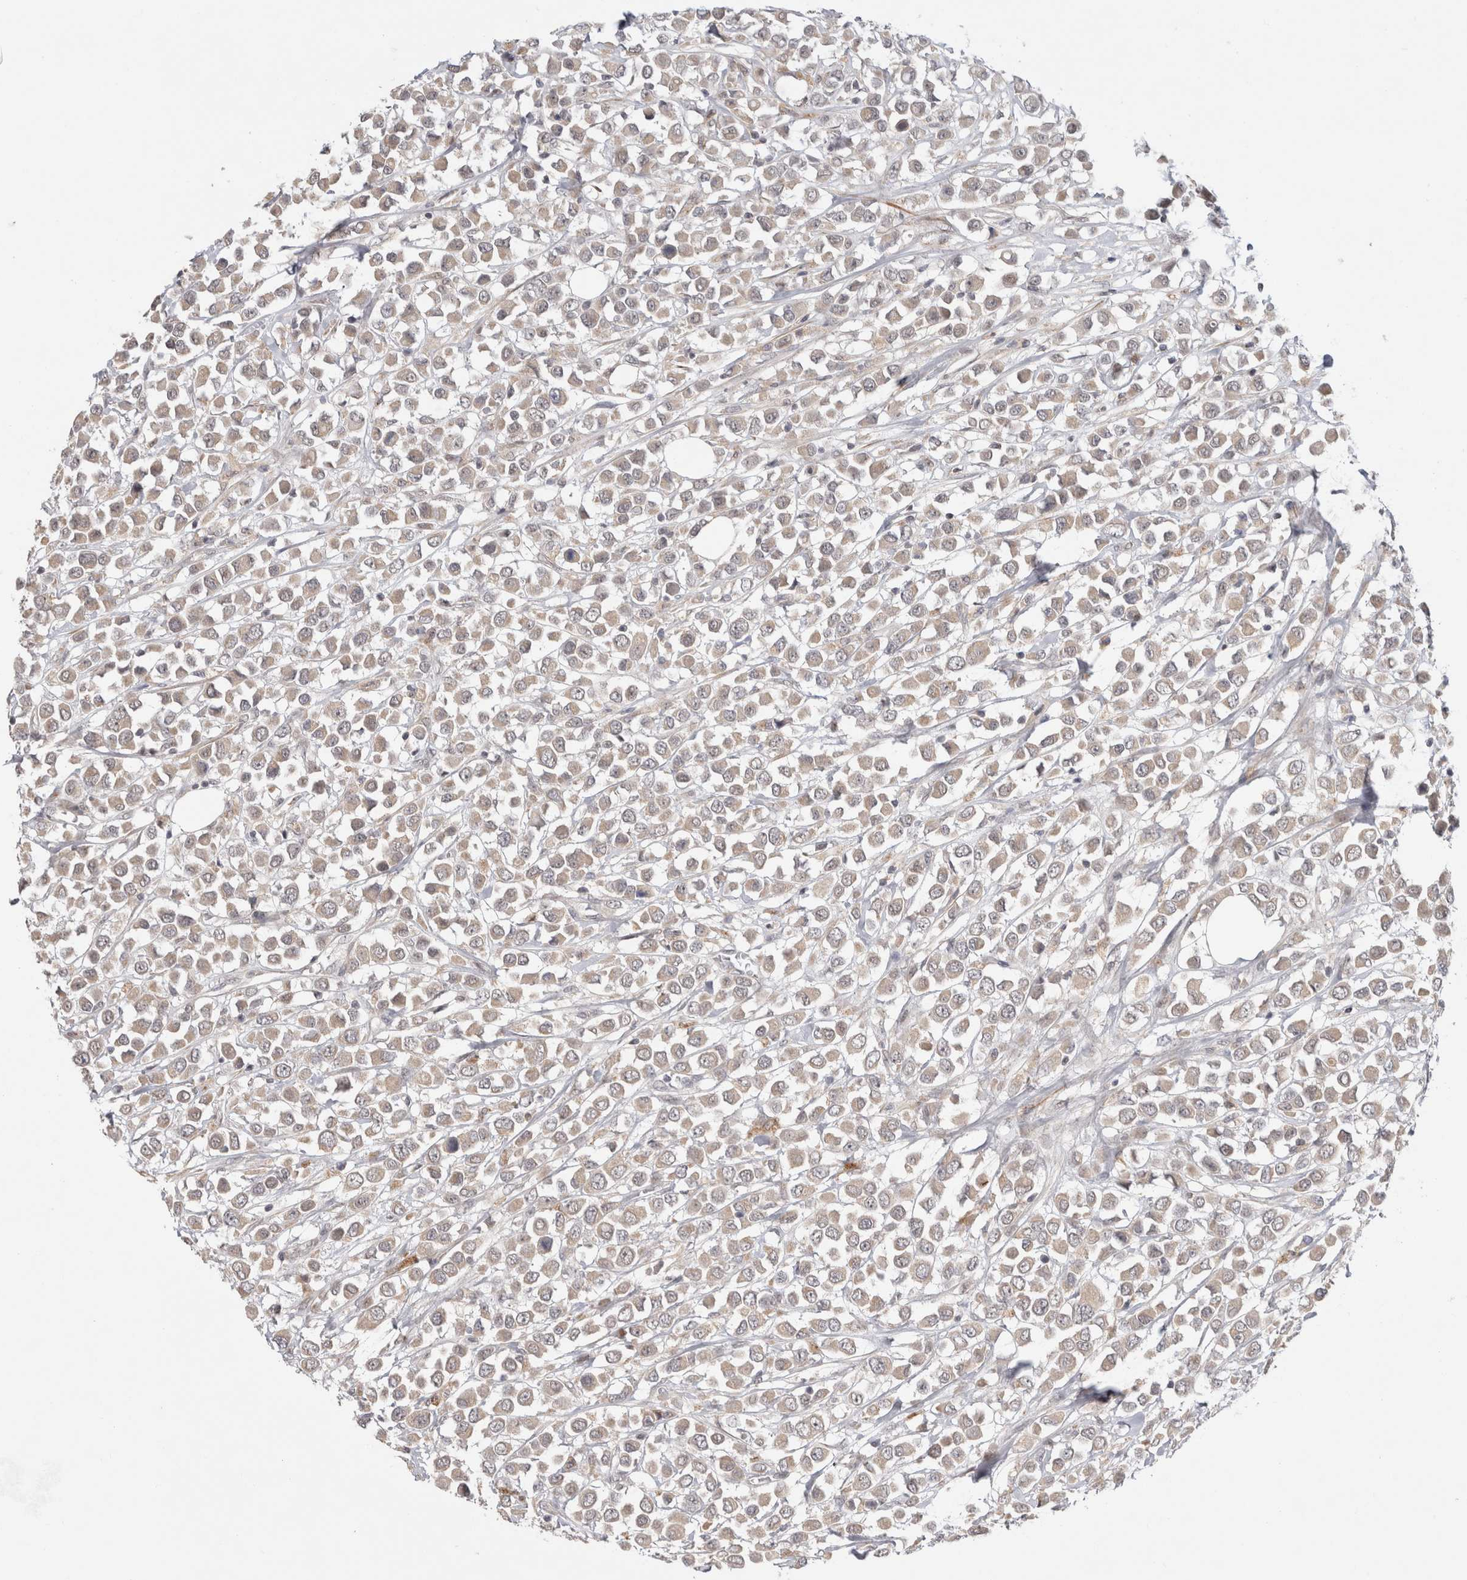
{"staining": {"intensity": "weak", "quantity": ">75%", "location": "cytoplasmic/membranous"}, "tissue": "breast cancer", "cell_type": "Tumor cells", "image_type": "cancer", "snomed": [{"axis": "morphology", "description": "Duct carcinoma"}, {"axis": "topography", "description": "Breast"}], "caption": "Breast cancer (infiltrating ductal carcinoma) stained for a protein shows weak cytoplasmic/membranous positivity in tumor cells.", "gene": "ZNF318", "patient": {"sex": "female", "age": 61}}